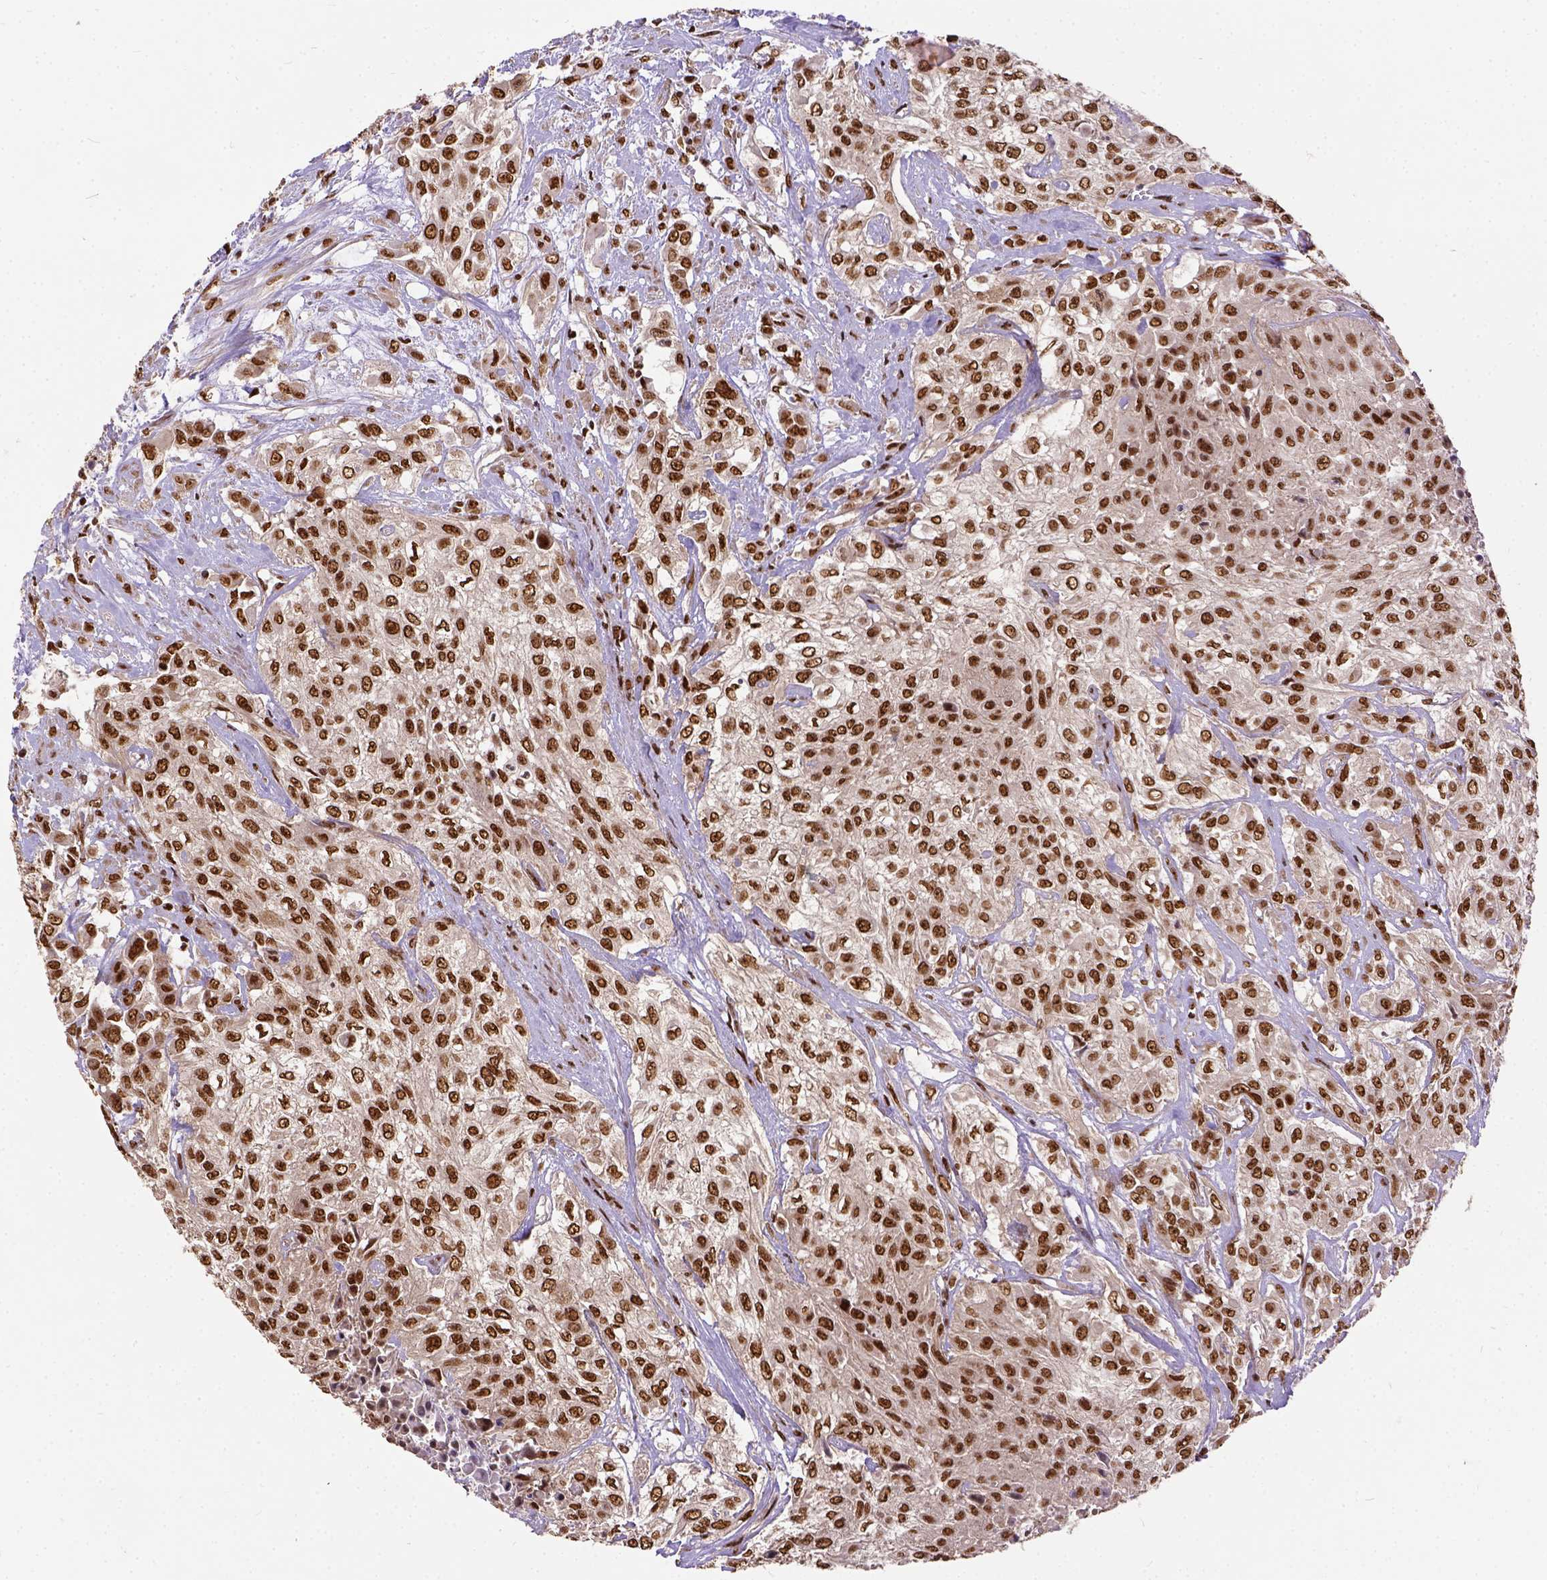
{"staining": {"intensity": "moderate", "quantity": ">75%", "location": "nuclear"}, "tissue": "urothelial cancer", "cell_type": "Tumor cells", "image_type": "cancer", "snomed": [{"axis": "morphology", "description": "Urothelial carcinoma, High grade"}, {"axis": "topography", "description": "Urinary bladder"}], "caption": "Brown immunohistochemical staining in high-grade urothelial carcinoma reveals moderate nuclear staining in about >75% of tumor cells. (IHC, brightfield microscopy, high magnification).", "gene": "NACC1", "patient": {"sex": "male", "age": 57}}